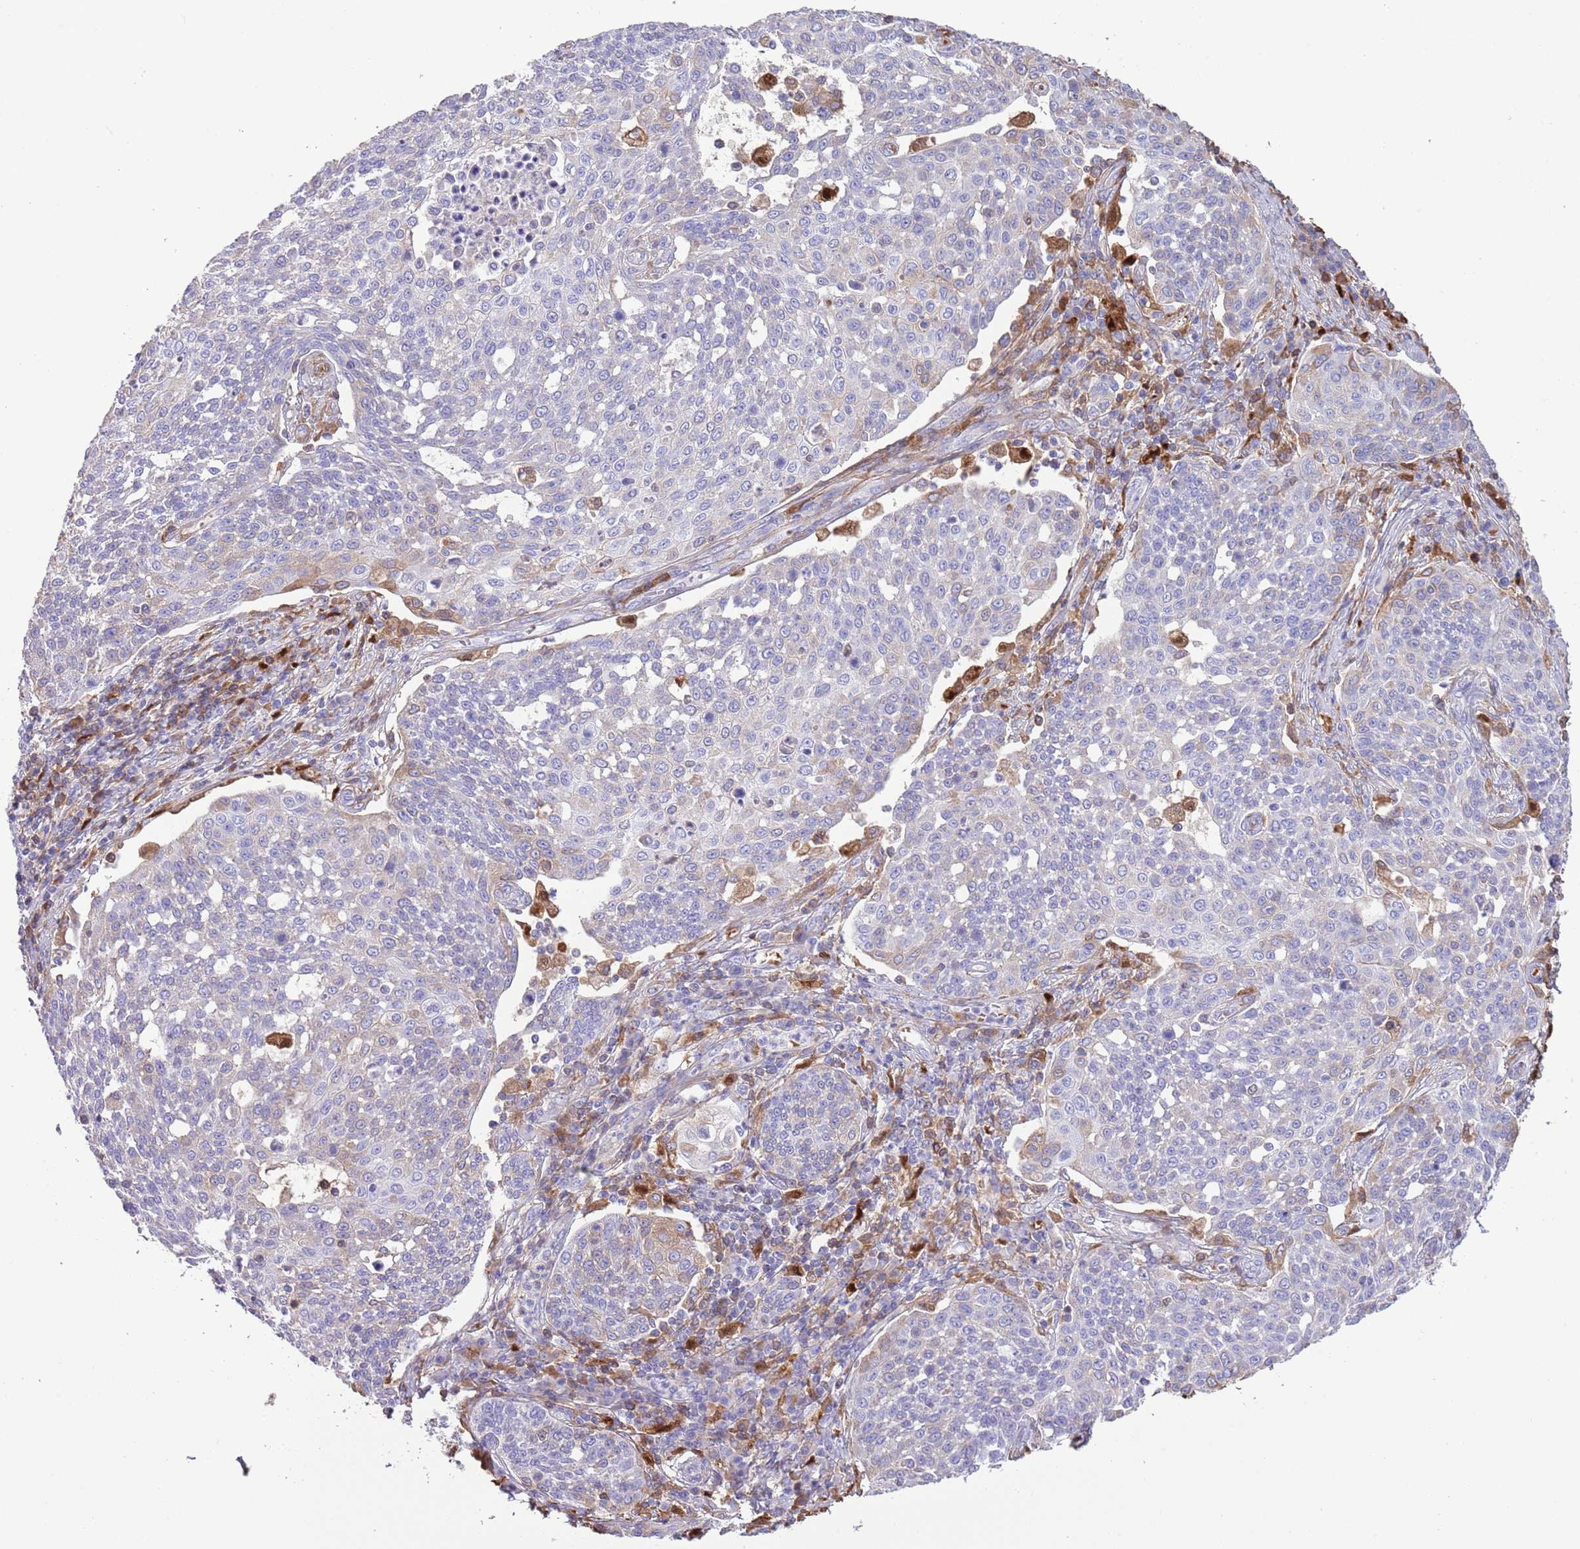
{"staining": {"intensity": "negative", "quantity": "none", "location": "none"}, "tissue": "cervical cancer", "cell_type": "Tumor cells", "image_type": "cancer", "snomed": [{"axis": "morphology", "description": "Squamous cell carcinoma, NOS"}, {"axis": "topography", "description": "Cervix"}], "caption": "This is an immunohistochemistry (IHC) photomicrograph of human cervical cancer. There is no expression in tumor cells.", "gene": "ABHD17C", "patient": {"sex": "female", "age": 34}}